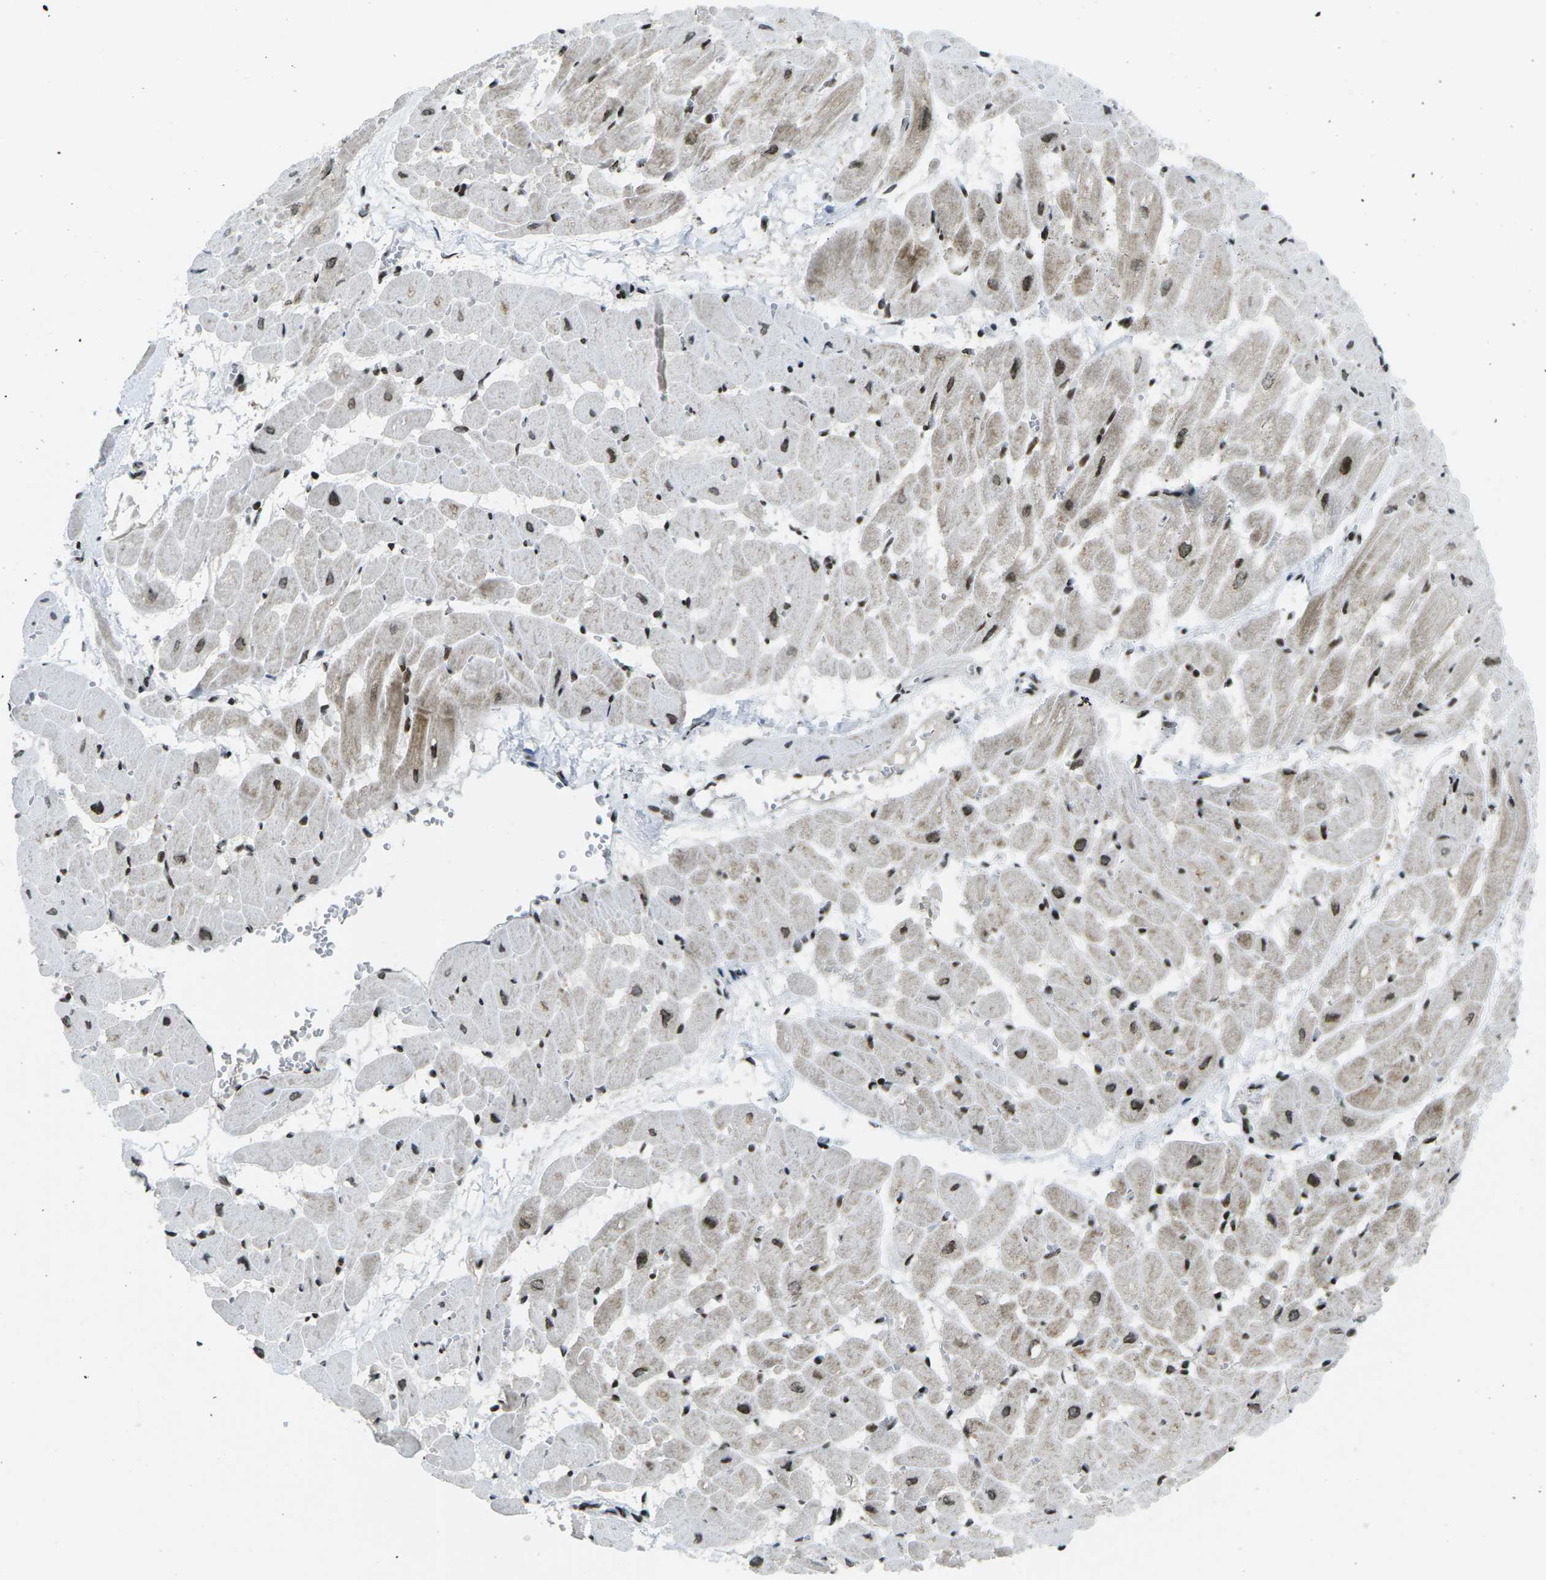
{"staining": {"intensity": "moderate", "quantity": ">75%", "location": "cytoplasmic/membranous,nuclear"}, "tissue": "heart muscle", "cell_type": "Cardiomyocytes", "image_type": "normal", "snomed": [{"axis": "morphology", "description": "Normal tissue, NOS"}, {"axis": "topography", "description": "Heart"}], "caption": "Protein staining of normal heart muscle exhibits moderate cytoplasmic/membranous,nuclear positivity in approximately >75% of cardiomyocytes.", "gene": "EME1", "patient": {"sex": "male", "age": 45}}